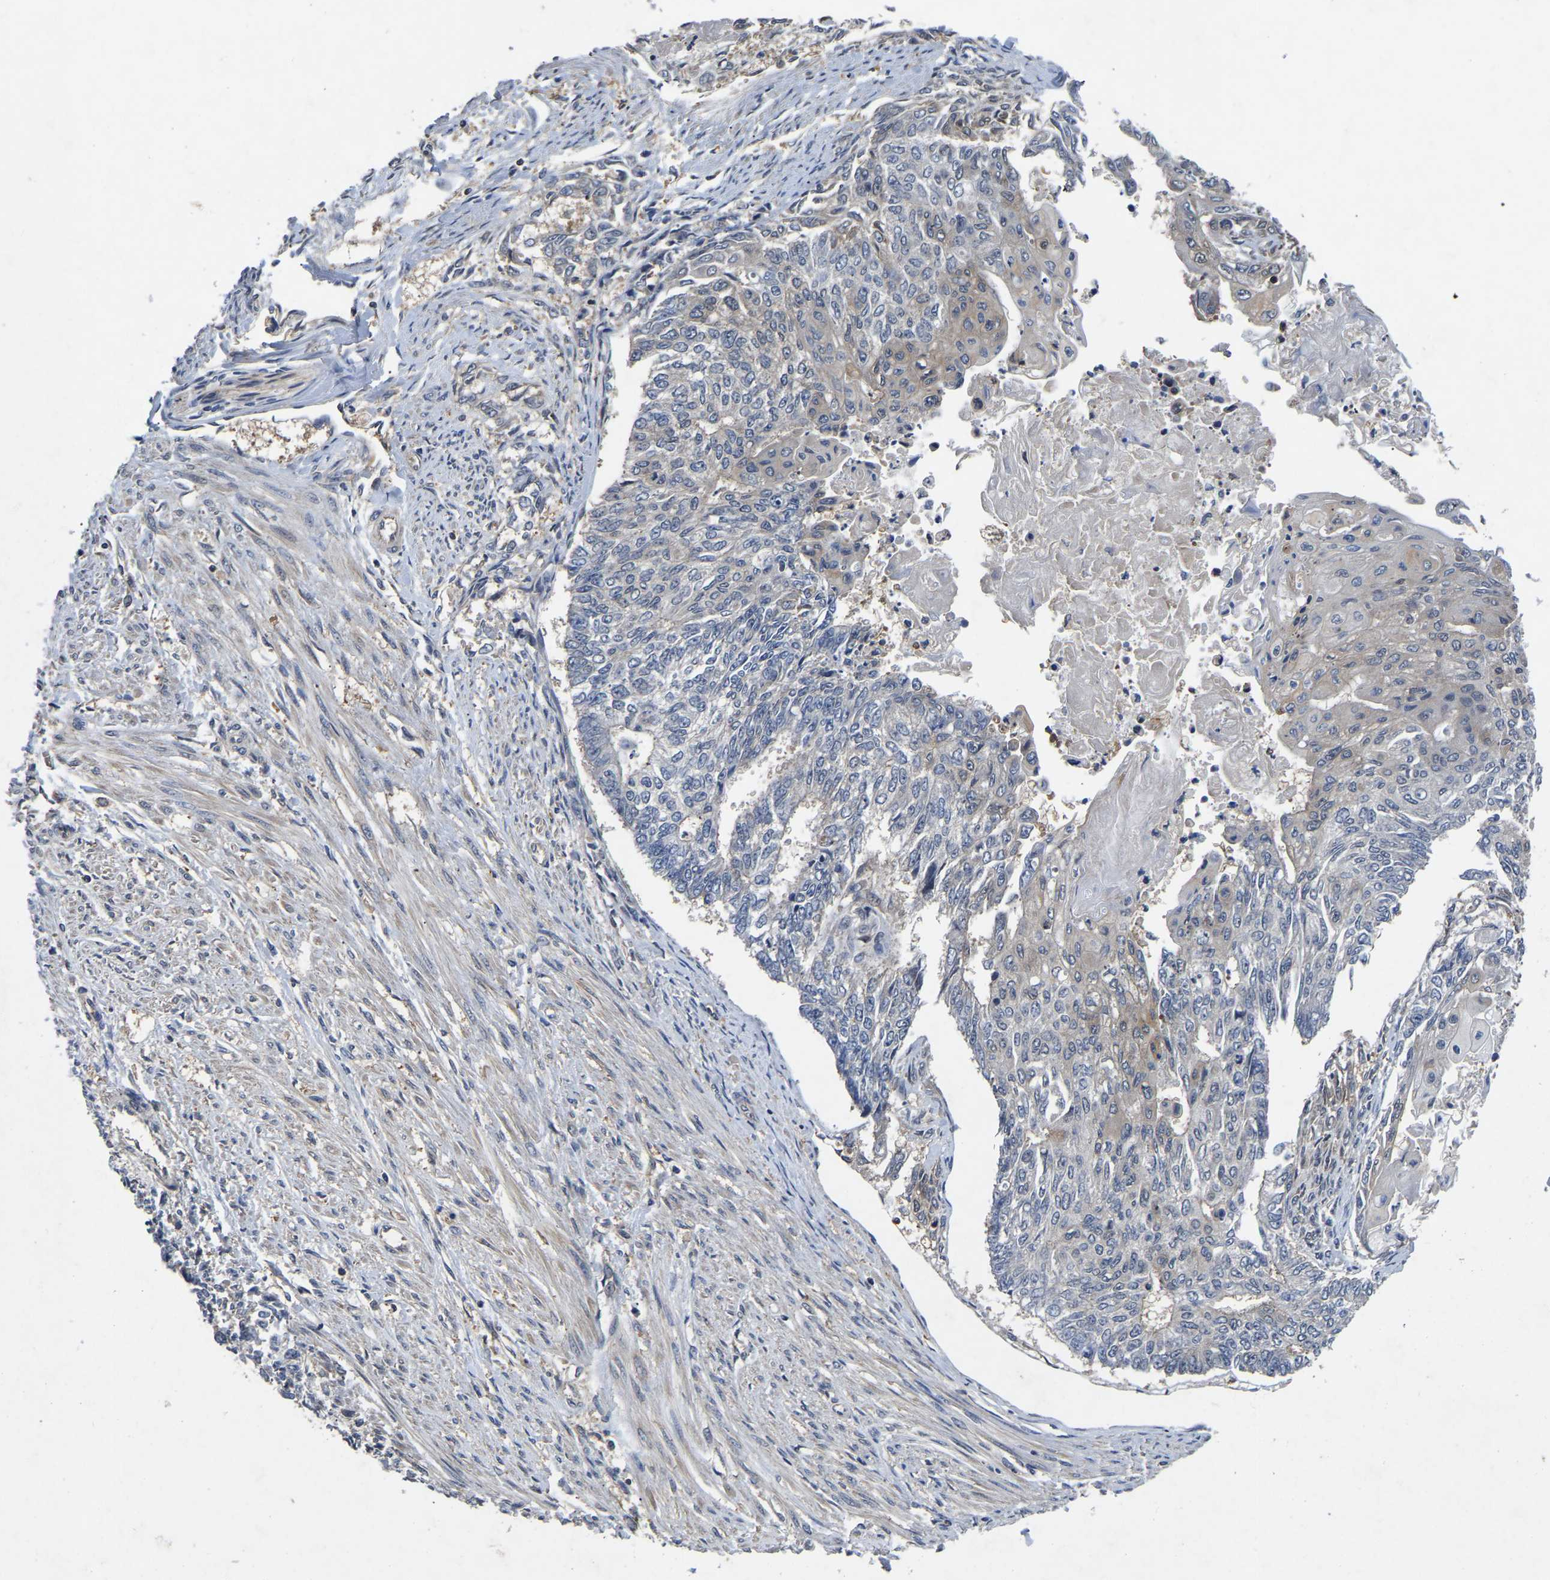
{"staining": {"intensity": "weak", "quantity": "<25%", "location": "cytoplasmic/membranous"}, "tissue": "endometrial cancer", "cell_type": "Tumor cells", "image_type": "cancer", "snomed": [{"axis": "morphology", "description": "Adenocarcinoma, NOS"}, {"axis": "topography", "description": "Endometrium"}], "caption": "High power microscopy image of an immunohistochemistry (IHC) micrograph of endometrial cancer, revealing no significant staining in tumor cells.", "gene": "FGD5", "patient": {"sex": "female", "age": 32}}